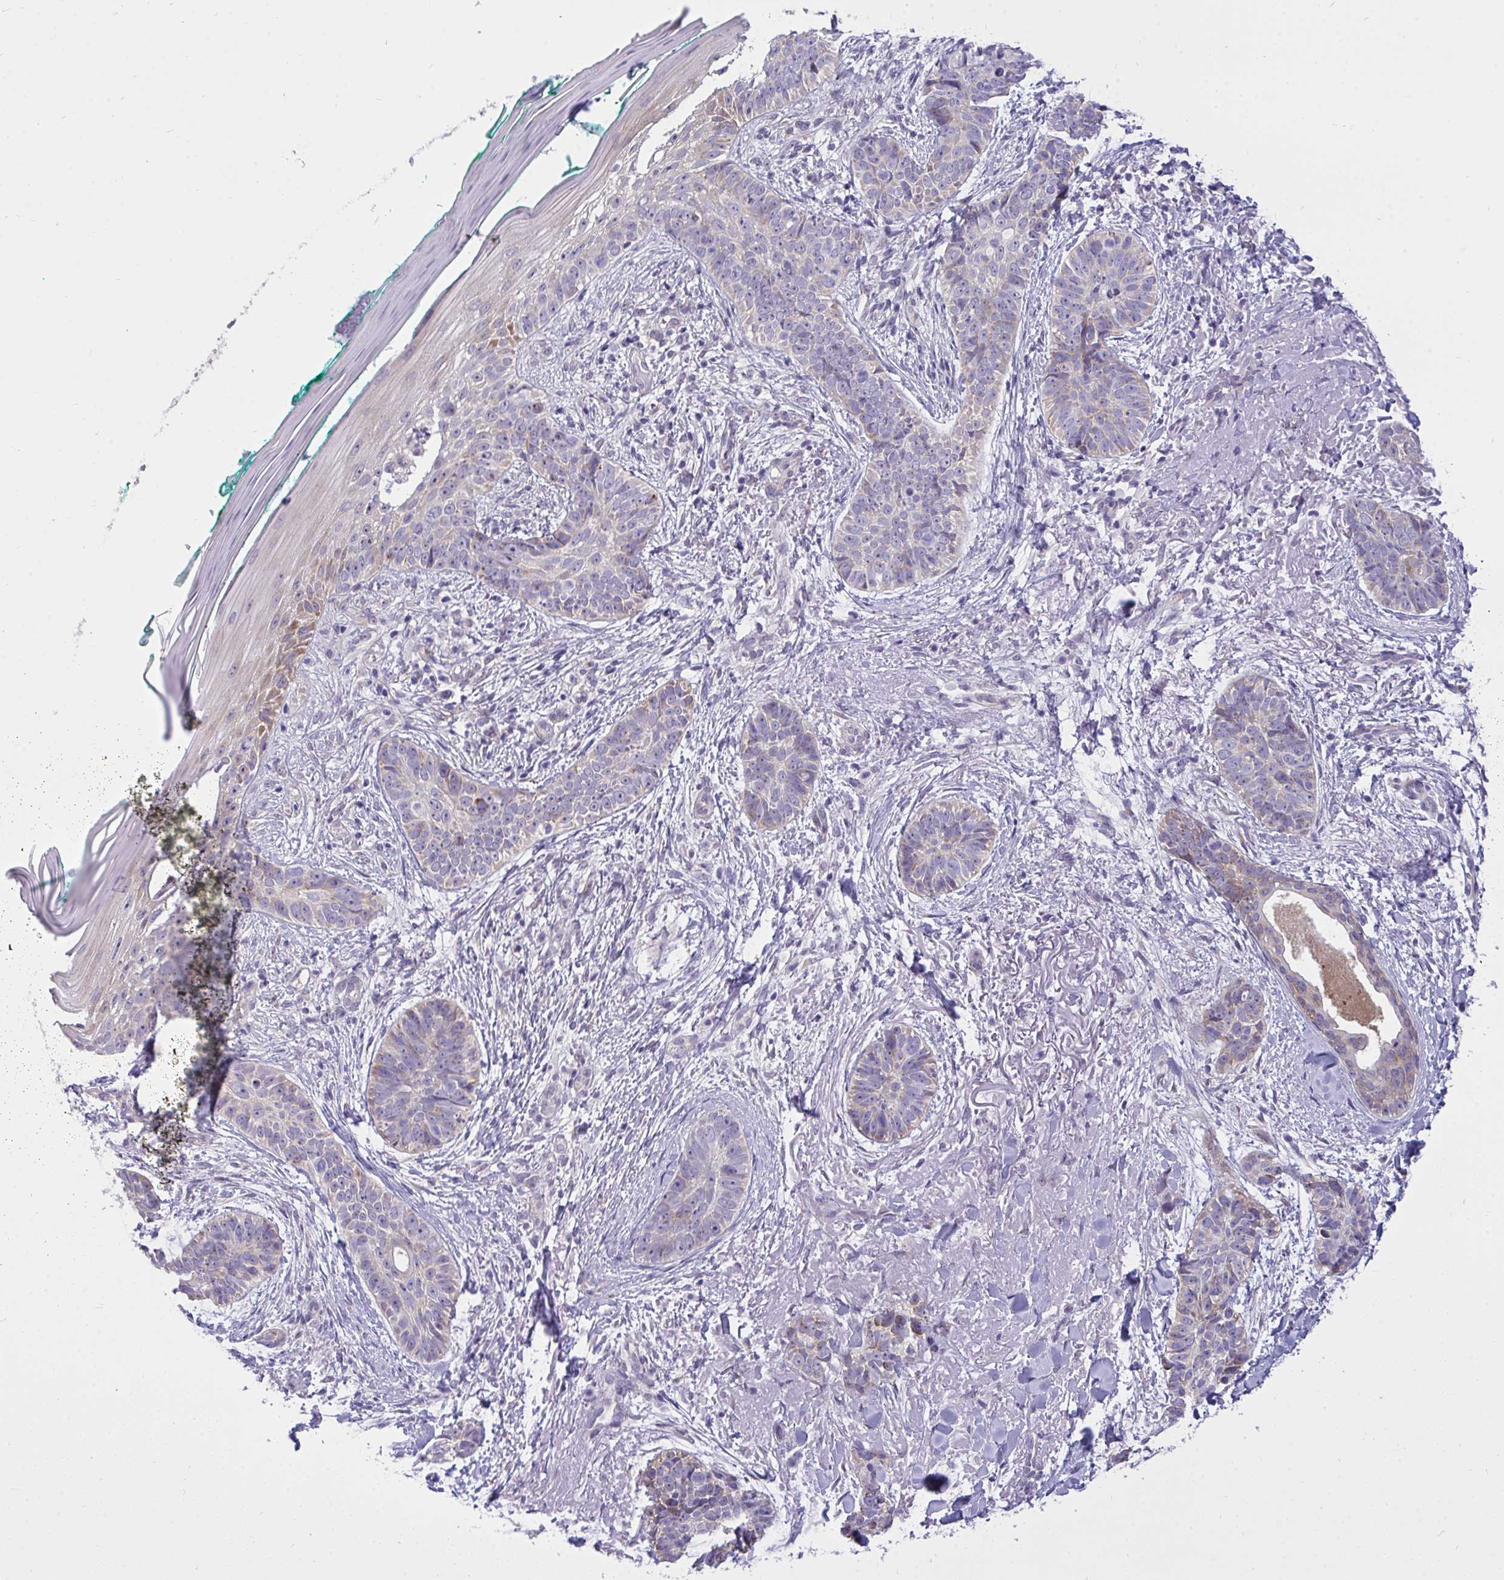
{"staining": {"intensity": "weak", "quantity": "<25%", "location": "cytoplasmic/membranous"}, "tissue": "skin cancer", "cell_type": "Tumor cells", "image_type": "cancer", "snomed": [{"axis": "morphology", "description": "Basal cell carcinoma"}, {"axis": "topography", "description": "Skin"}, {"axis": "topography", "description": "Skin of face"}, {"axis": "topography", "description": "Skin of nose"}], "caption": "This micrograph is of skin basal cell carcinoma stained with immunohistochemistry to label a protein in brown with the nuclei are counter-stained blue. There is no positivity in tumor cells. The staining was performed using DAB to visualize the protein expression in brown, while the nuclei were stained in blue with hematoxylin (Magnification: 20x).", "gene": "VGLL3", "patient": {"sex": "female", "age": 86}}